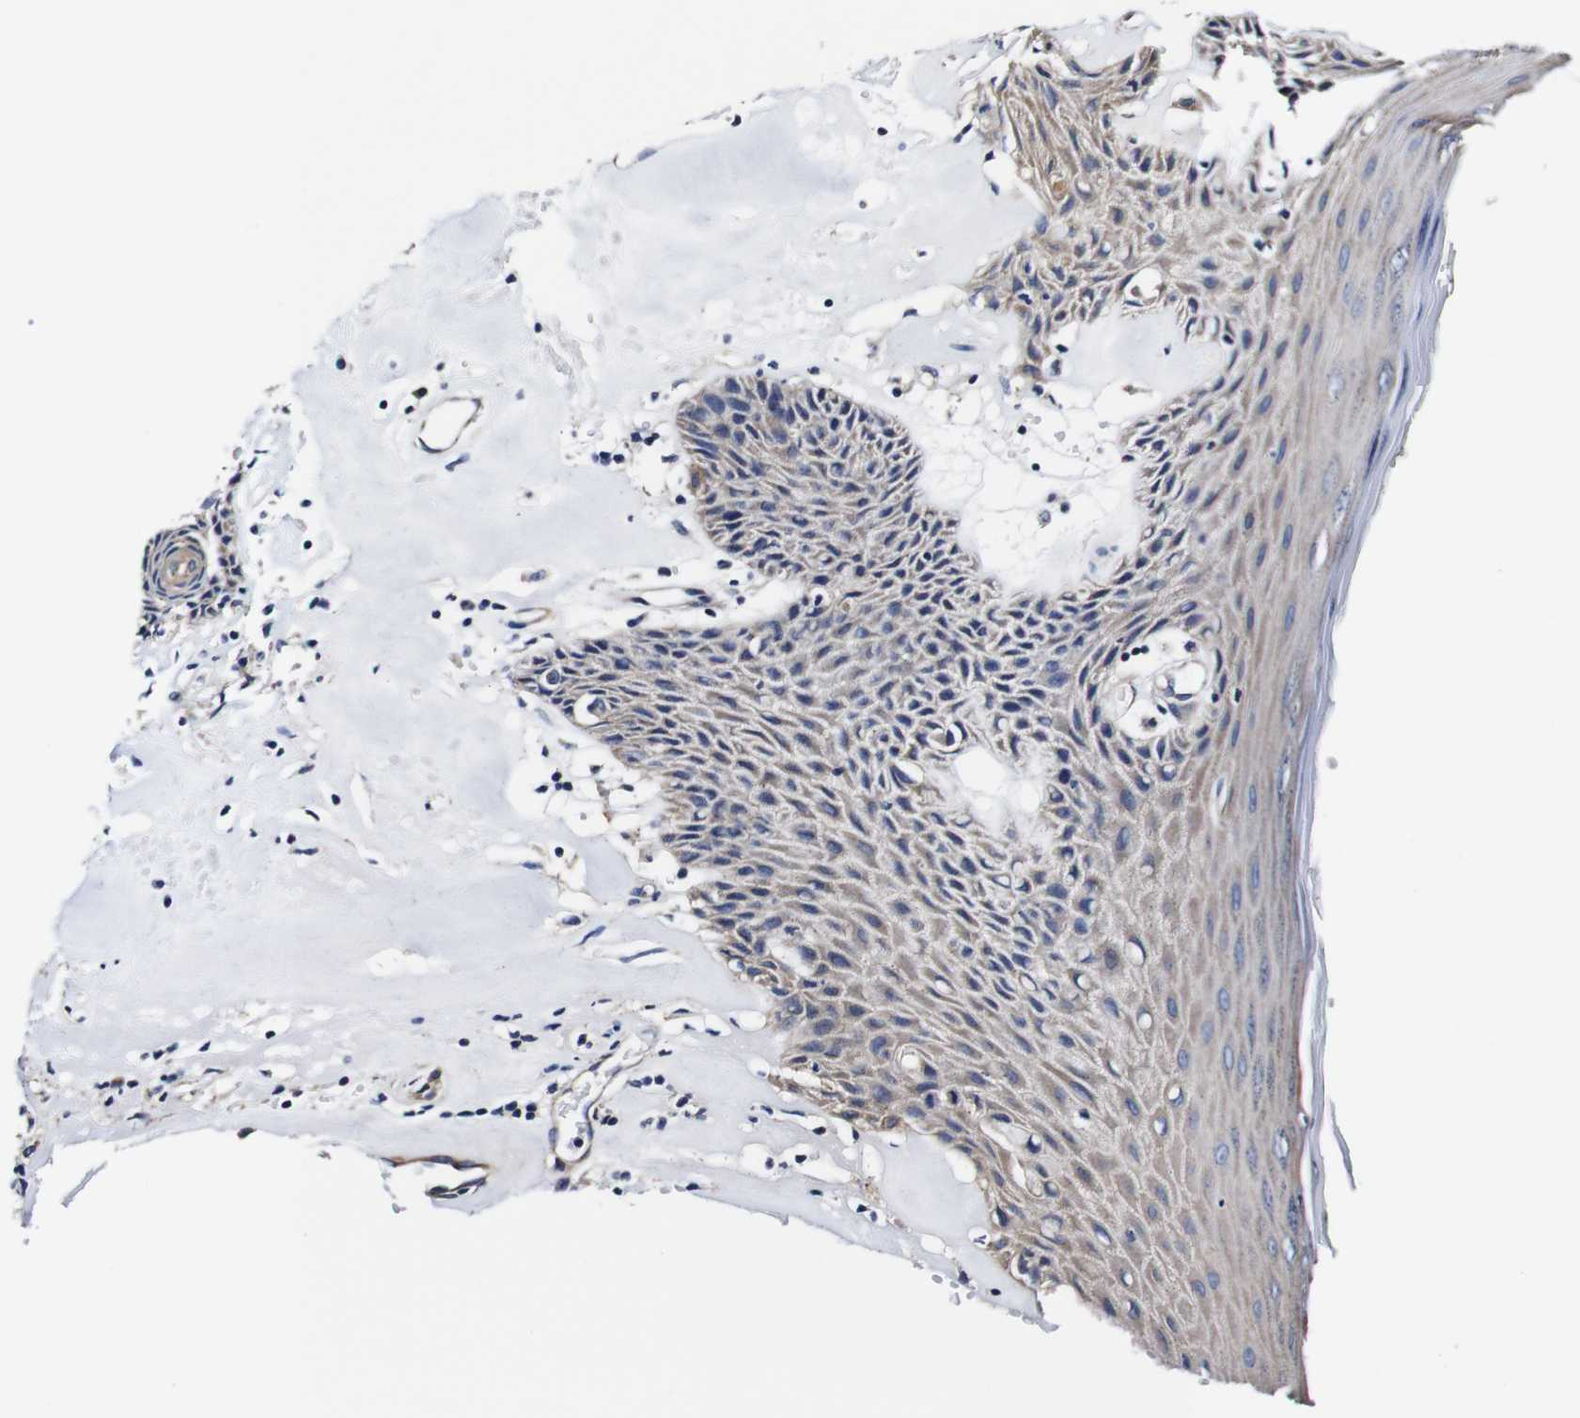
{"staining": {"intensity": "weak", "quantity": "<25%", "location": "cytoplasmic/membranous"}, "tissue": "skin", "cell_type": "Epidermal cells", "image_type": "normal", "snomed": [{"axis": "morphology", "description": "Normal tissue, NOS"}, {"axis": "morphology", "description": "Inflammation, NOS"}, {"axis": "topography", "description": "Vulva"}], "caption": "The immunohistochemistry photomicrograph has no significant expression in epidermal cells of skin. (Stains: DAB (3,3'-diaminobenzidine) immunohistochemistry (IHC) with hematoxylin counter stain, Microscopy: brightfield microscopy at high magnification).", "gene": "PDCD6IP", "patient": {"sex": "female", "age": 84}}